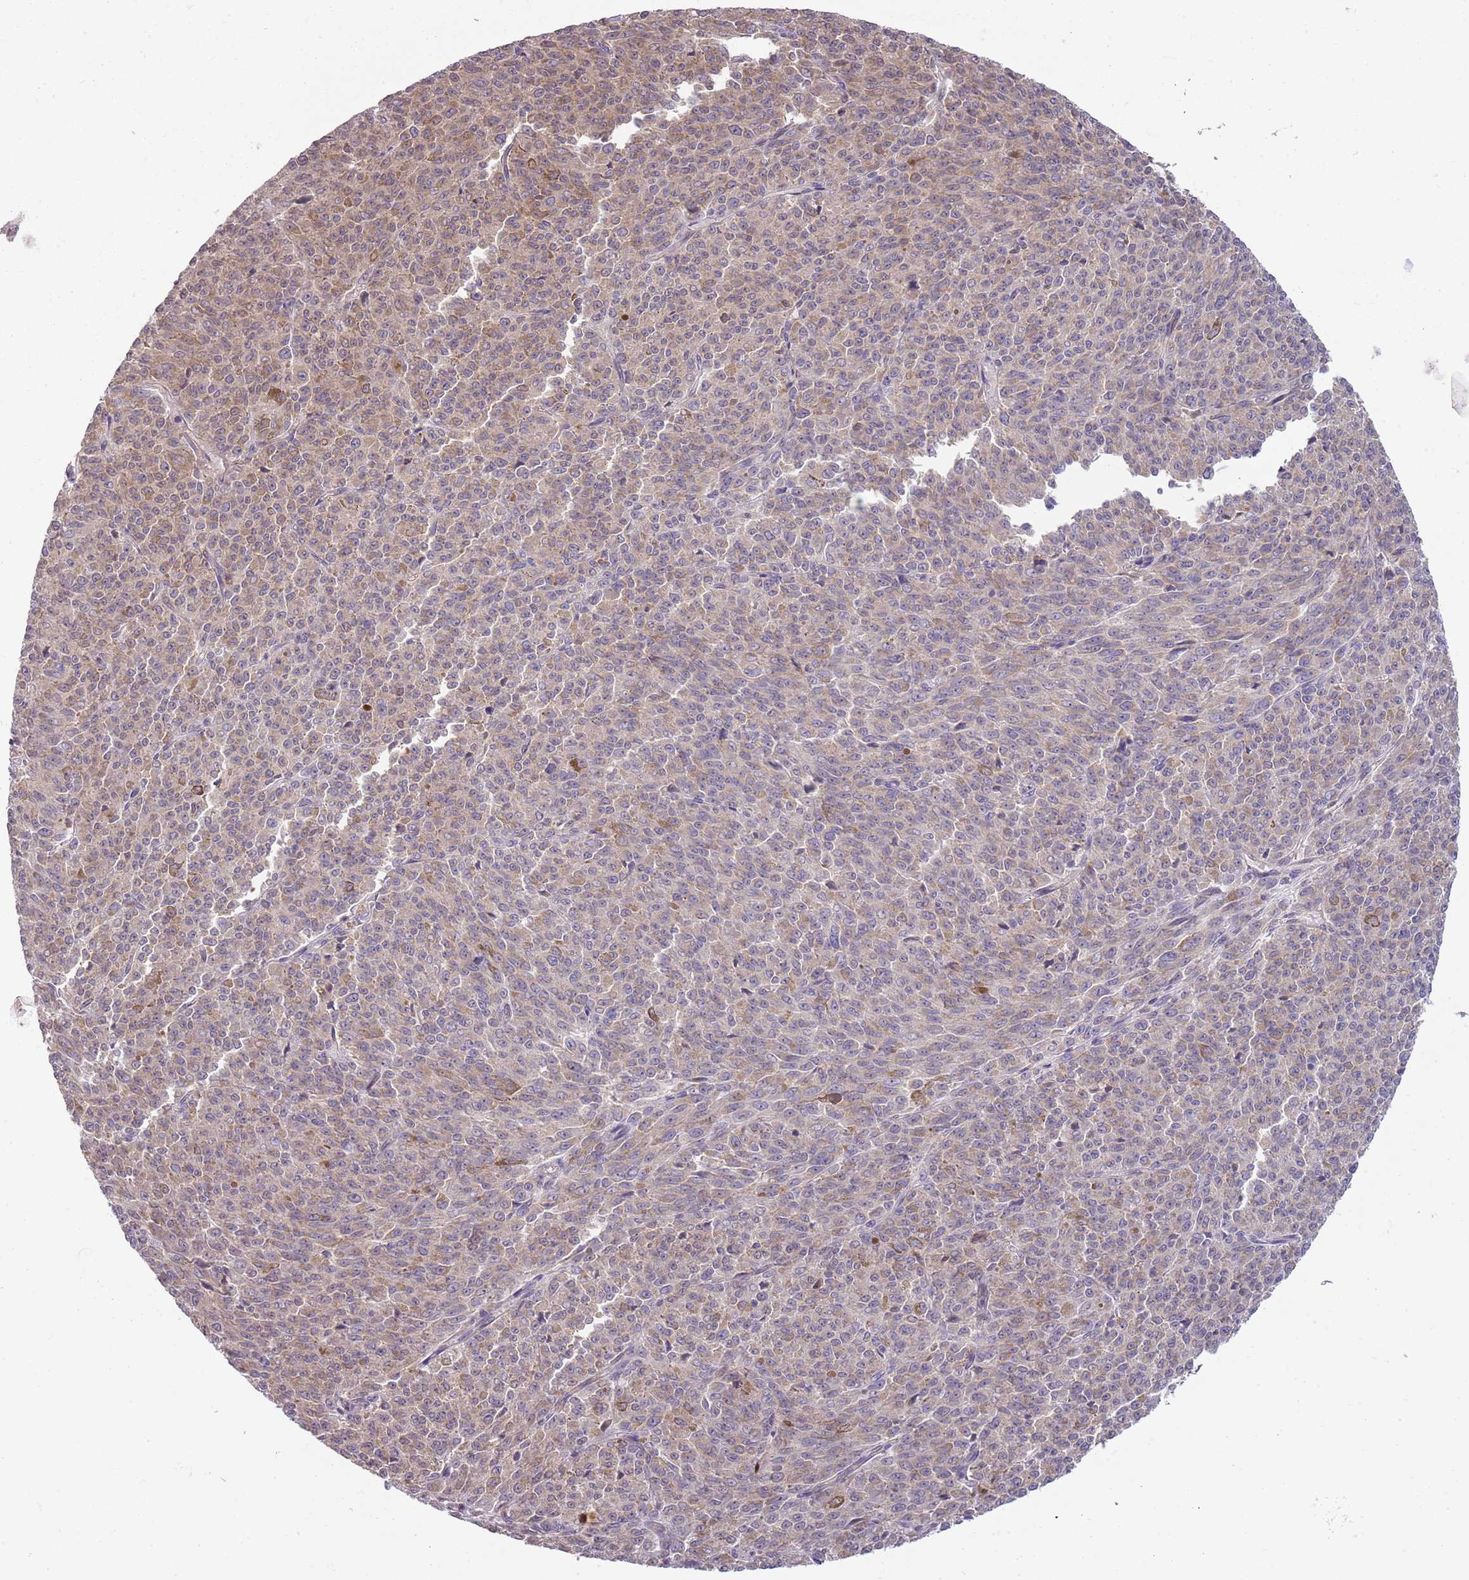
{"staining": {"intensity": "weak", "quantity": "25%-75%", "location": "cytoplasmic/membranous"}, "tissue": "melanoma", "cell_type": "Tumor cells", "image_type": "cancer", "snomed": [{"axis": "morphology", "description": "Malignant melanoma, NOS"}, {"axis": "topography", "description": "Skin"}], "caption": "Malignant melanoma stained with a brown dye shows weak cytoplasmic/membranous positive expression in about 25%-75% of tumor cells.", "gene": "SKOR2", "patient": {"sex": "female", "age": 52}}